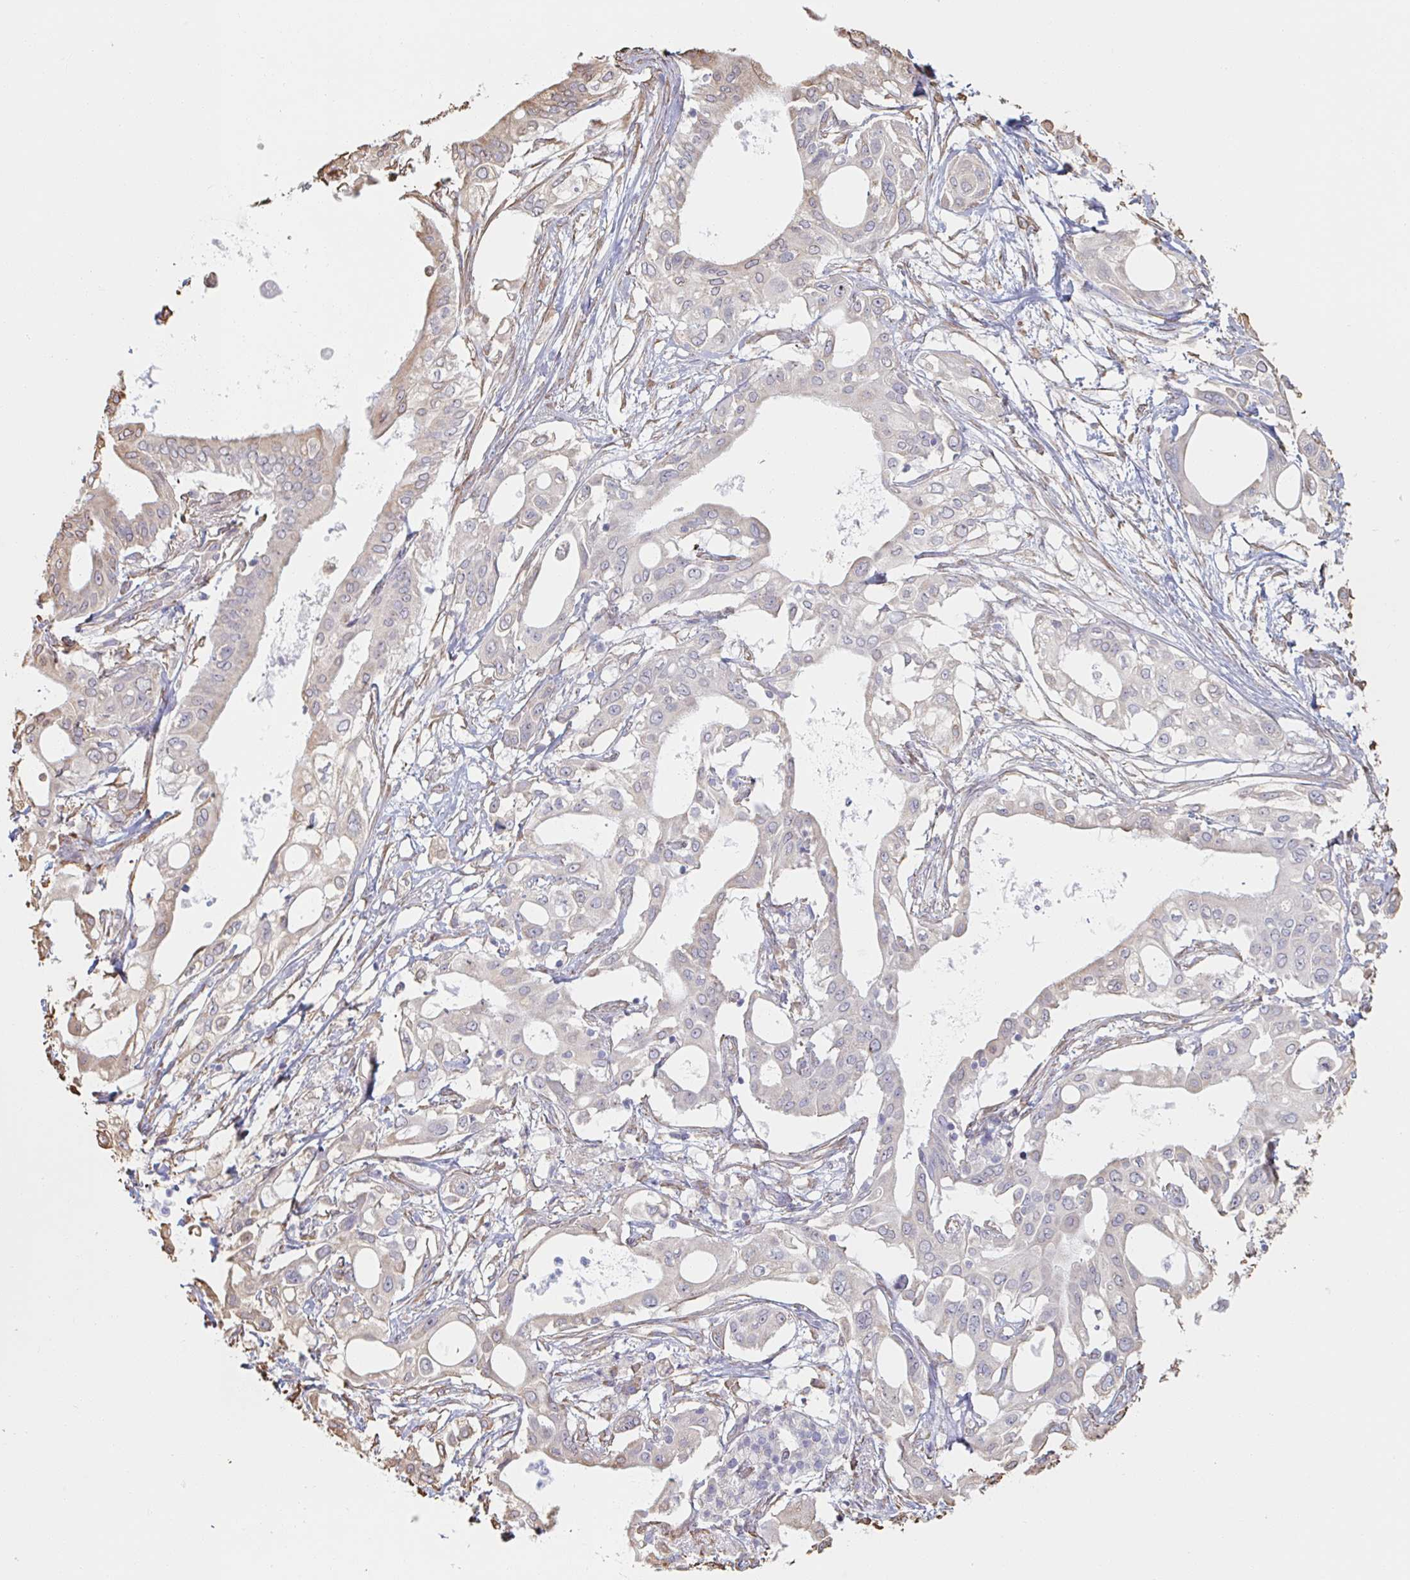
{"staining": {"intensity": "negative", "quantity": "none", "location": "none"}, "tissue": "pancreatic cancer", "cell_type": "Tumor cells", "image_type": "cancer", "snomed": [{"axis": "morphology", "description": "Adenocarcinoma, NOS"}, {"axis": "topography", "description": "Pancreas"}], "caption": "This is an immunohistochemistry (IHC) histopathology image of human pancreatic adenocarcinoma. There is no expression in tumor cells.", "gene": "RAB5IF", "patient": {"sex": "female", "age": 68}}